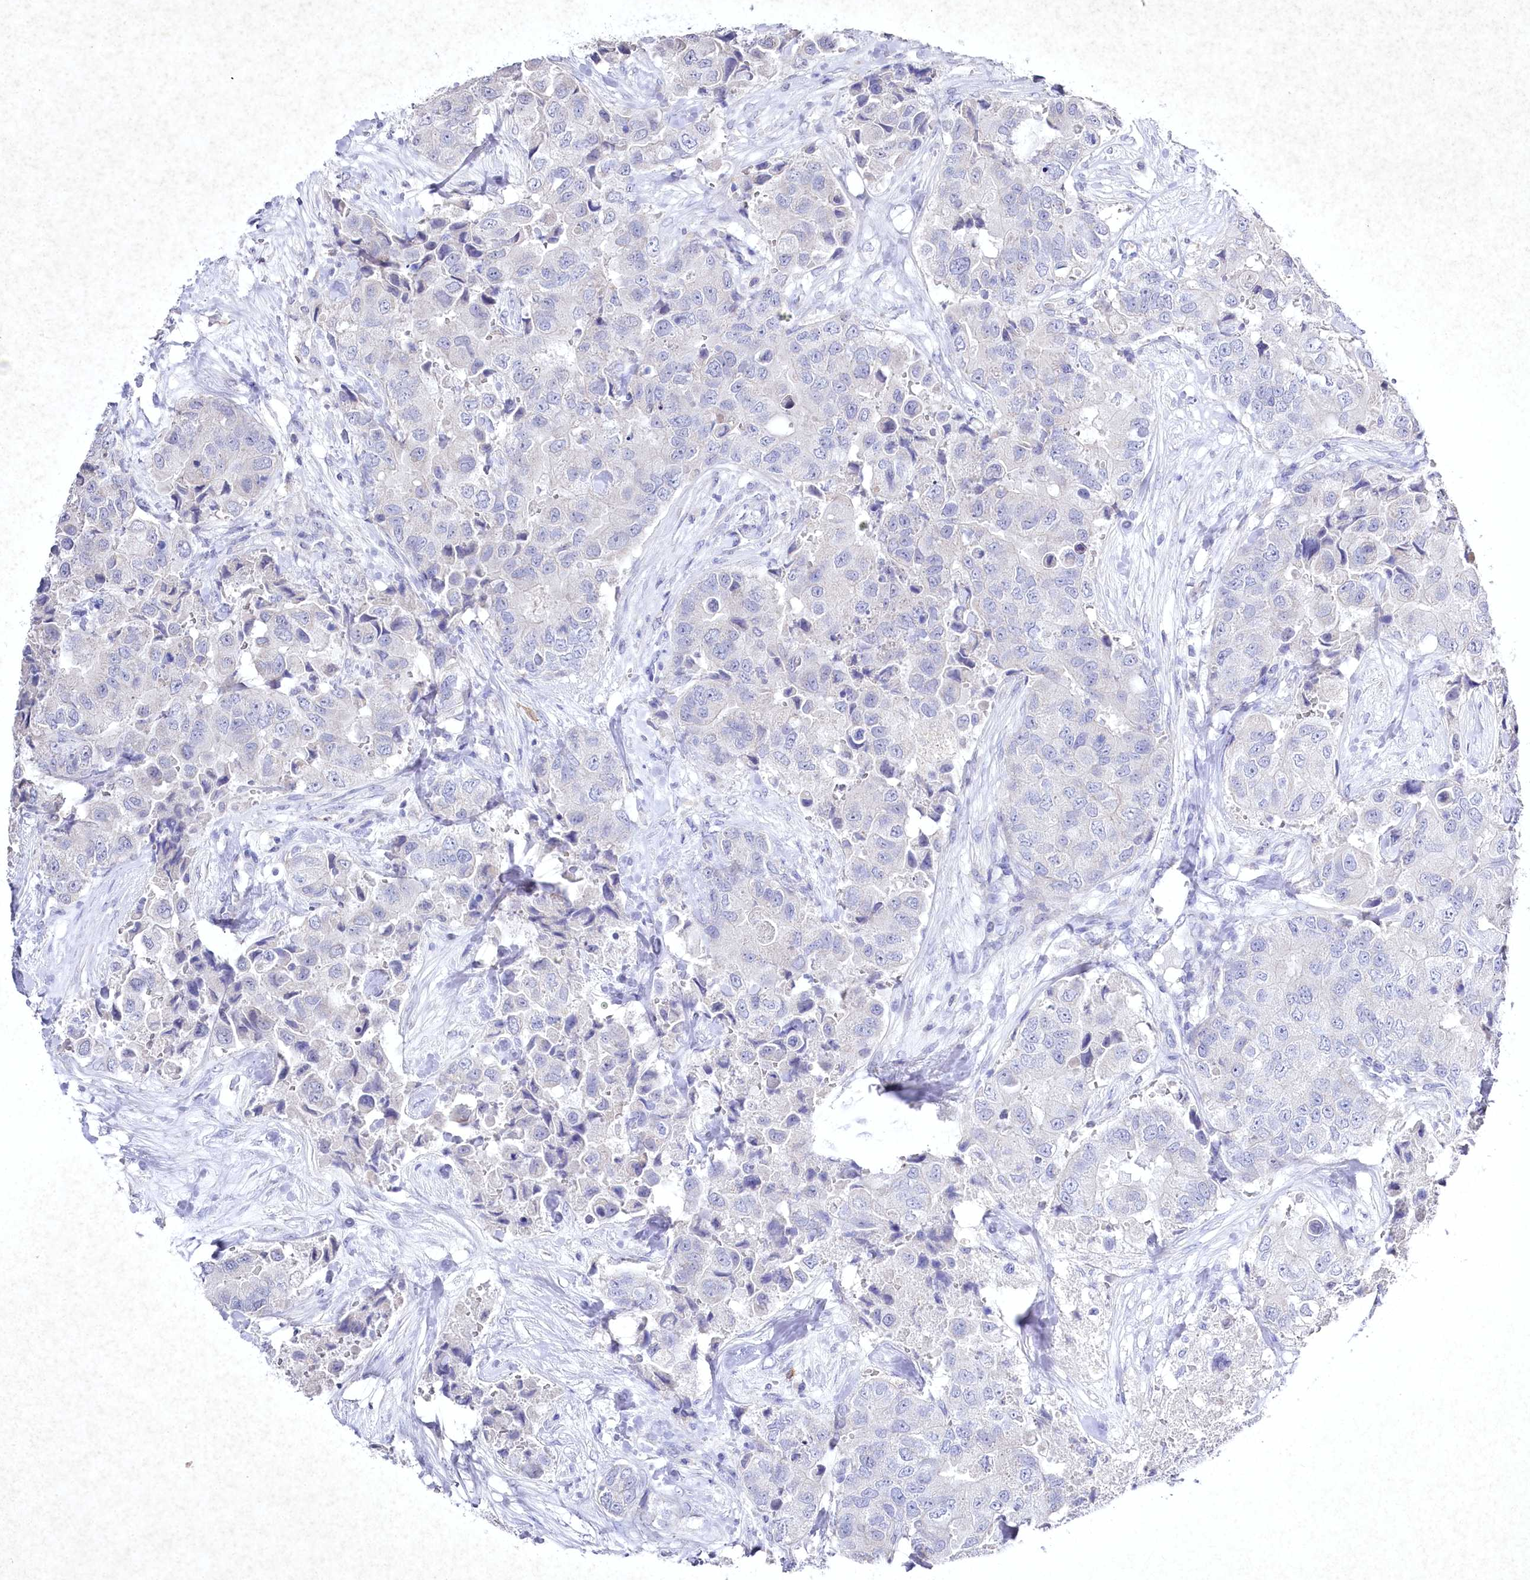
{"staining": {"intensity": "negative", "quantity": "none", "location": "none"}, "tissue": "breast cancer", "cell_type": "Tumor cells", "image_type": "cancer", "snomed": [{"axis": "morphology", "description": "Duct carcinoma"}, {"axis": "topography", "description": "Breast"}], "caption": "Immunohistochemical staining of breast cancer (intraductal carcinoma) displays no significant expression in tumor cells. Nuclei are stained in blue.", "gene": "CLEC4M", "patient": {"sex": "female", "age": 62}}